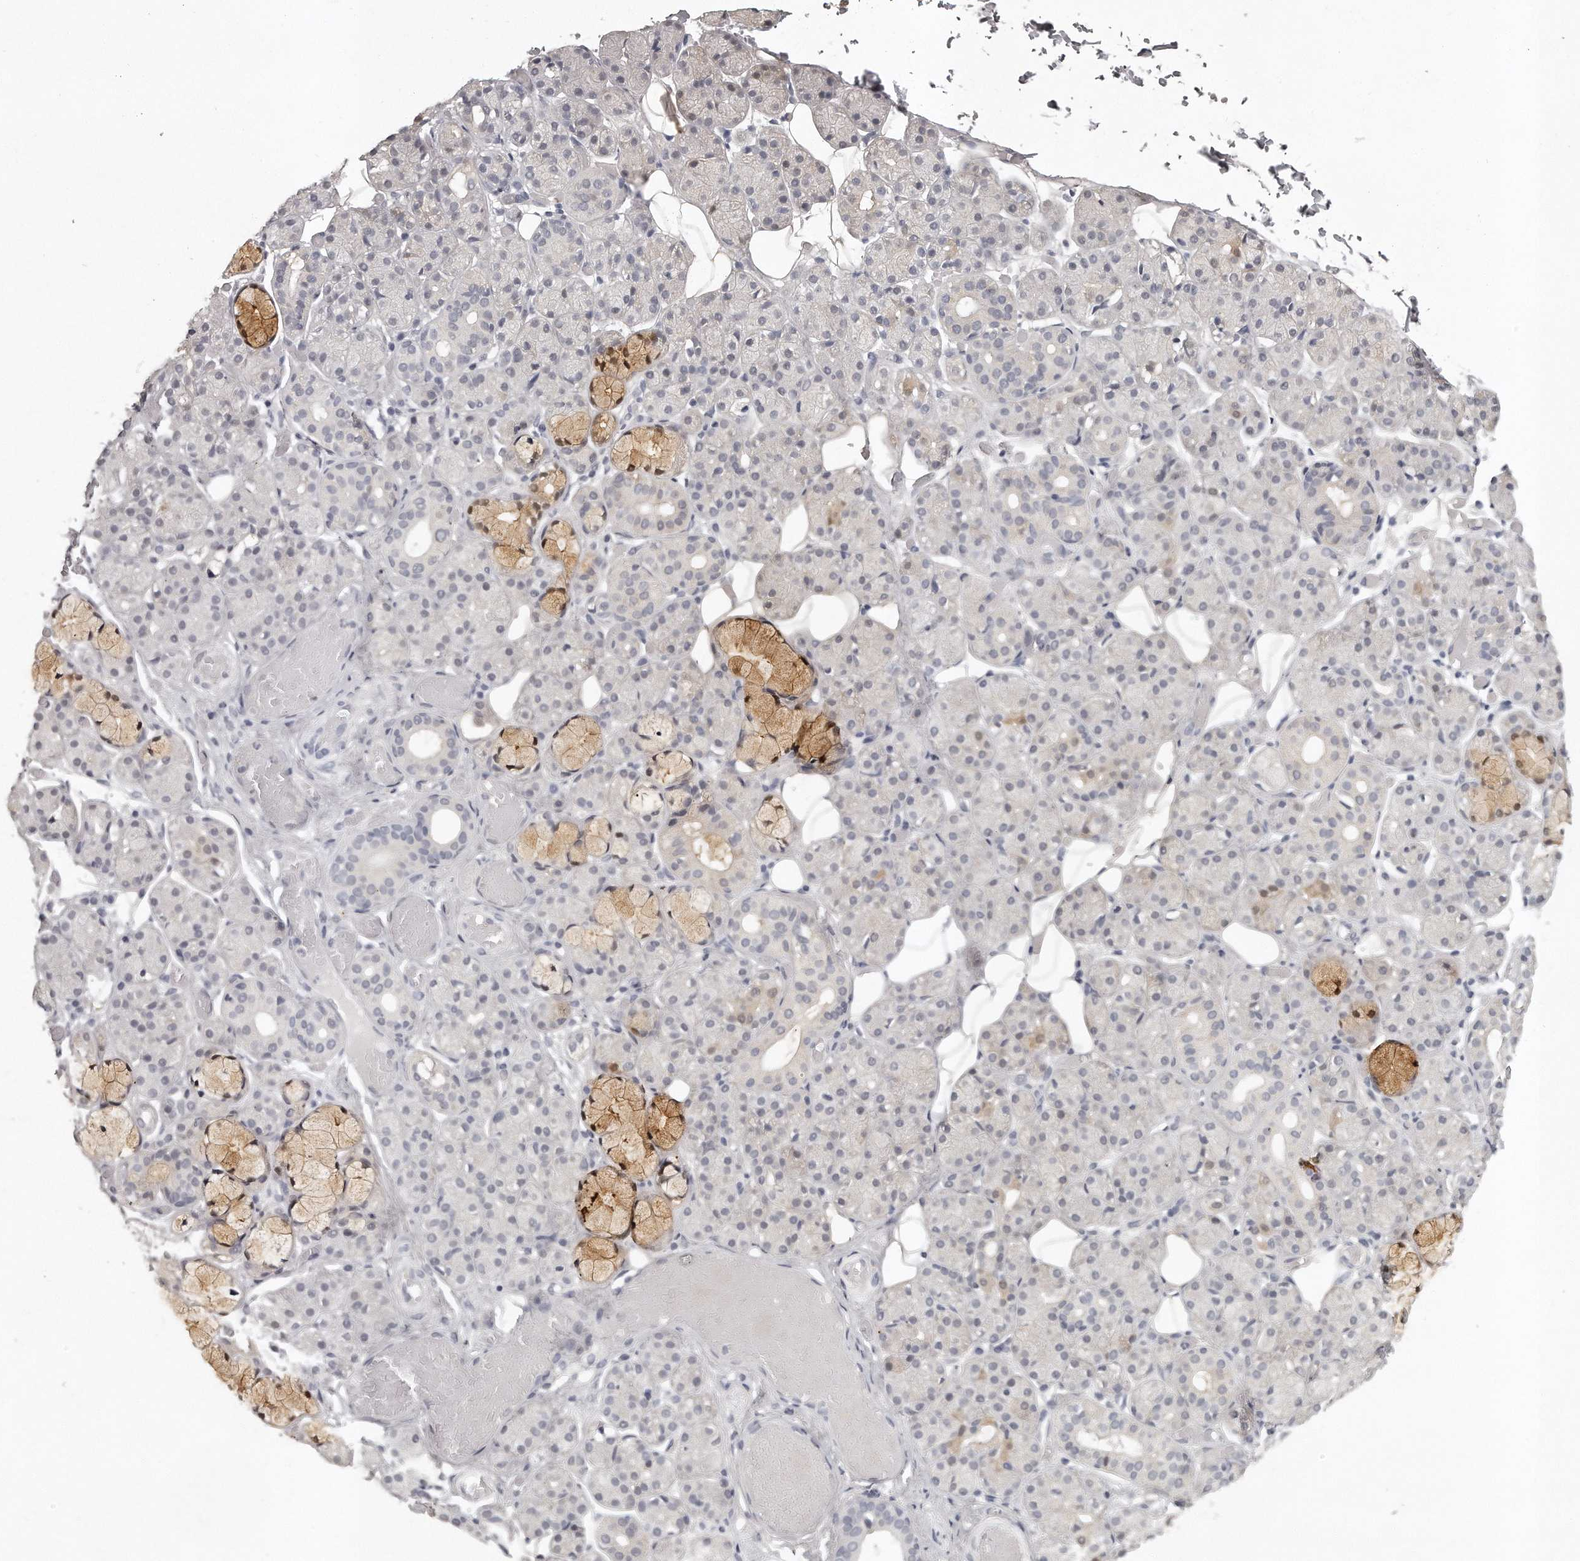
{"staining": {"intensity": "moderate", "quantity": "<25%", "location": "cytoplasmic/membranous,nuclear"}, "tissue": "salivary gland", "cell_type": "Glandular cells", "image_type": "normal", "snomed": [{"axis": "morphology", "description": "Normal tissue, NOS"}, {"axis": "topography", "description": "Salivary gland"}], "caption": "This is an image of IHC staining of benign salivary gland, which shows moderate expression in the cytoplasmic/membranous,nuclear of glandular cells.", "gene": "GGCT", "patient": {"sex": "male", "age": 63}}